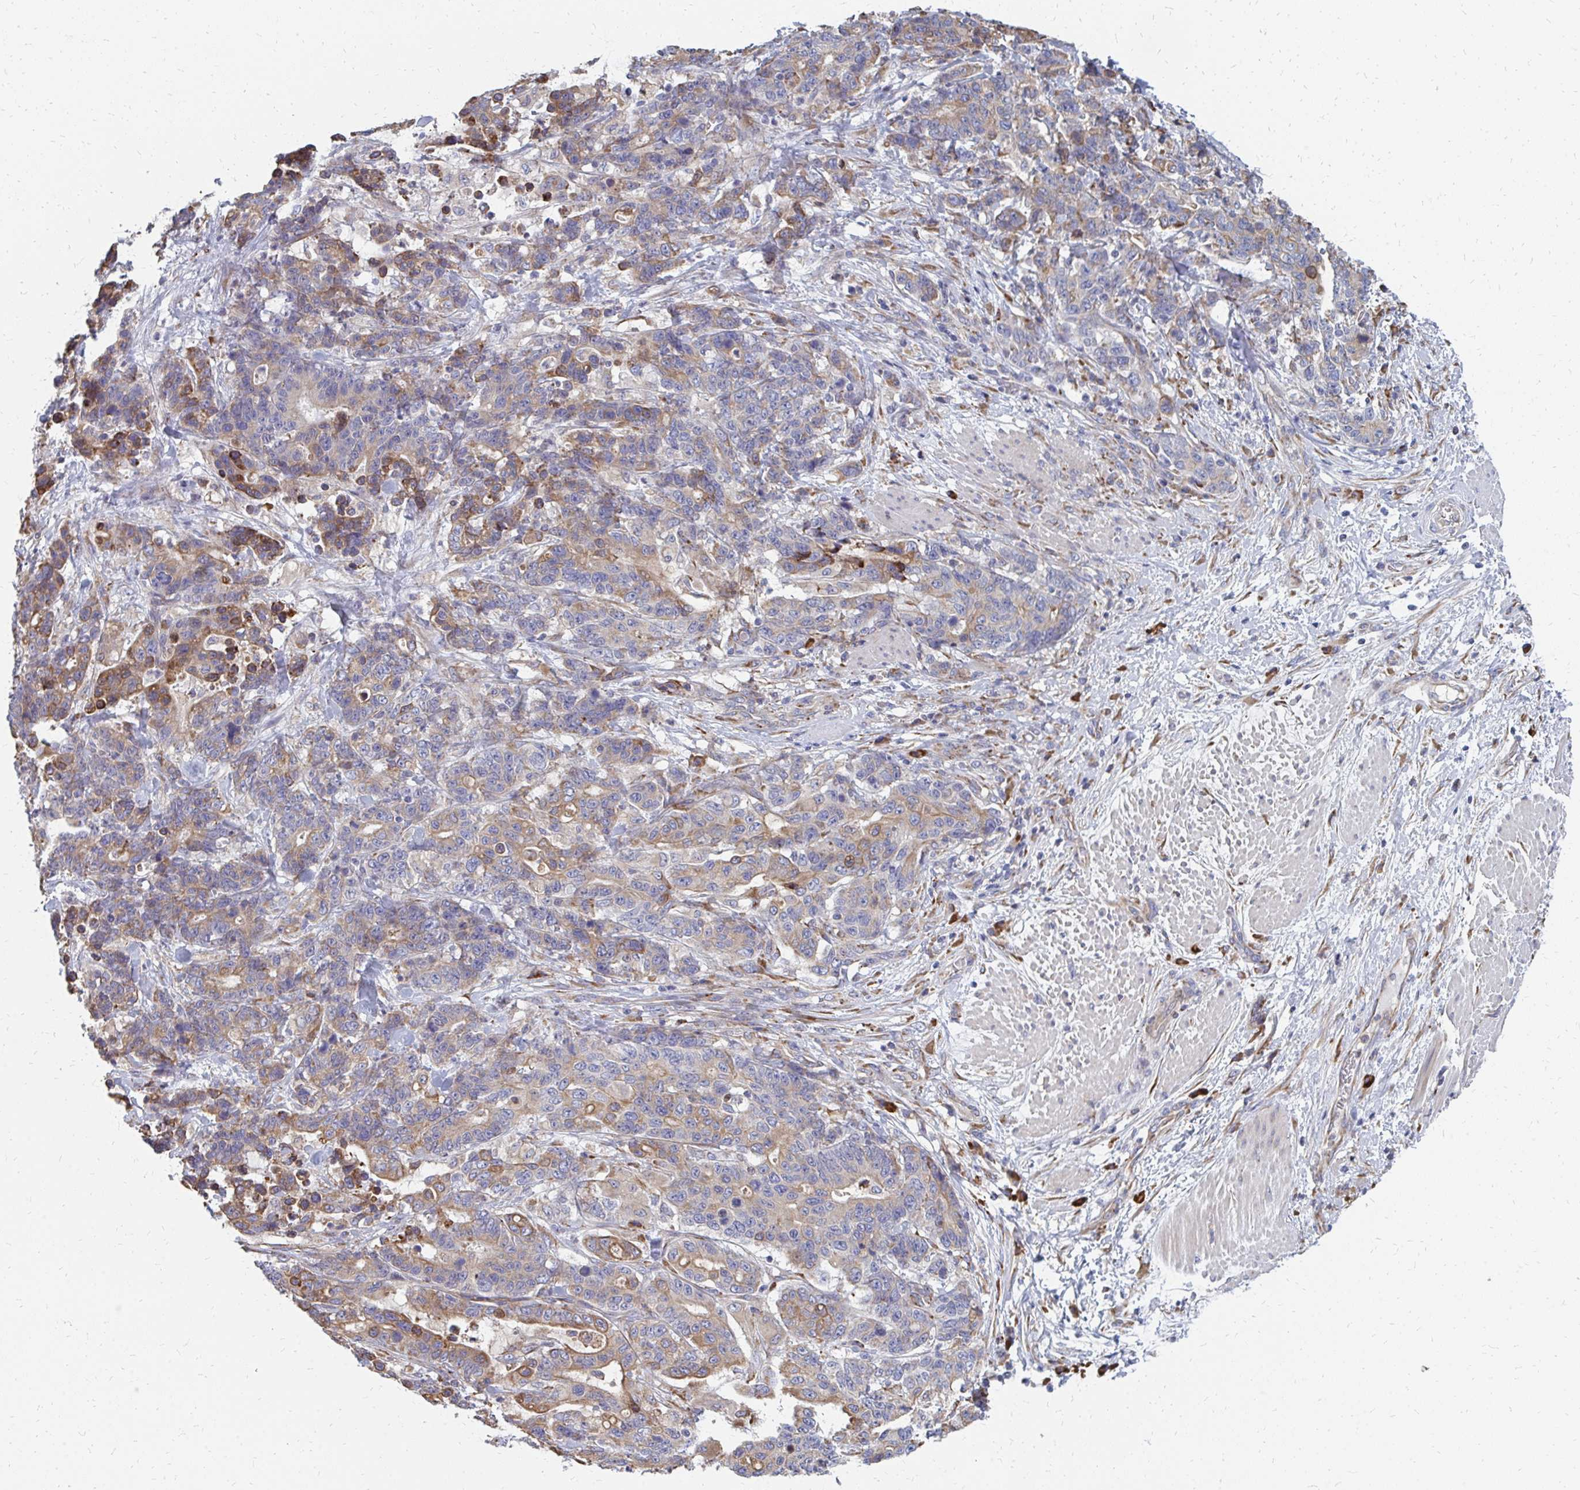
{"staining": {"intensity": "moderate", "quantity": "25%-75%", "location": "cytoplasmic/membranous"}, "tissue": "stomach cancer", "cell_type": "Tumor cells", "image_type": "cancer", "snomed": [{"axis": "morphology", "description": "Normal tissue, NOS"}, {"axis": "morphology", "description": "Adenocarcinoma, NOS"}, {"axis": "topography", "description": "Stomach"}], "caption": "Tumor cells reveal medium levels of moderate cytoplasmic/membranous staining in about 25%-75% of cells in stomach cancer (adenocarcinoma).", "gene": "PPP1R13L", "patient": {"sex": "female", "age": 64}}